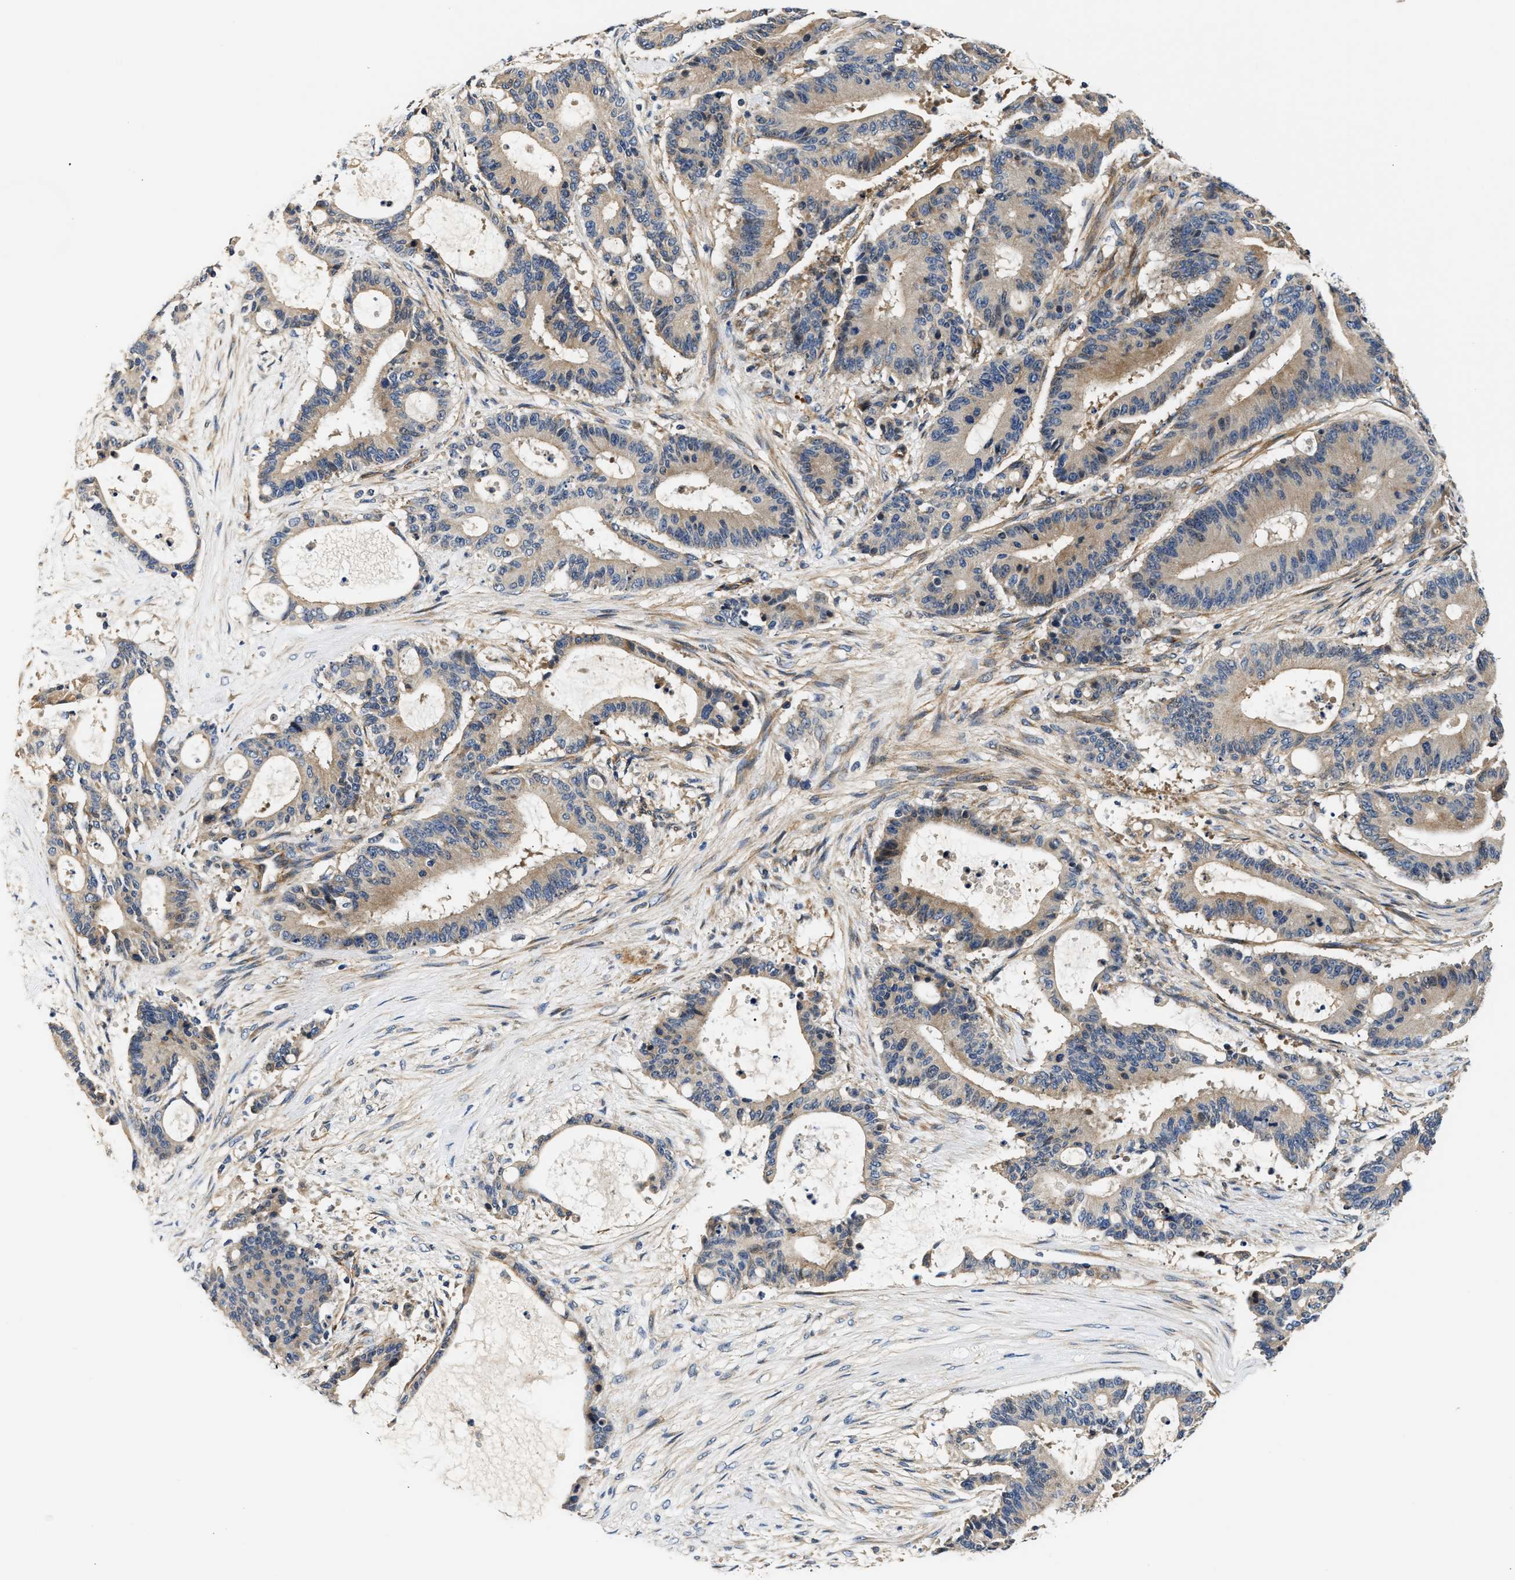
{"staining": {"intensity": "weak", "quantity": "<25%", "location": "cytoplasmic/membranous"}, "tissue": "liver cancer", "cell_type": "Tumor cells", "image_type": "cancer", "snomed": [{"axis": "morphology", "description": "Cholangiocarcinoma"}, {"axis": "topography", "description": "Liver"}], "caption": "Micrograph shows no protein expression in tumor cells of liver cholangiocarcinoma tissue.", "gene": "TEX2", "patient": {"sex": "female", "age": 73}}